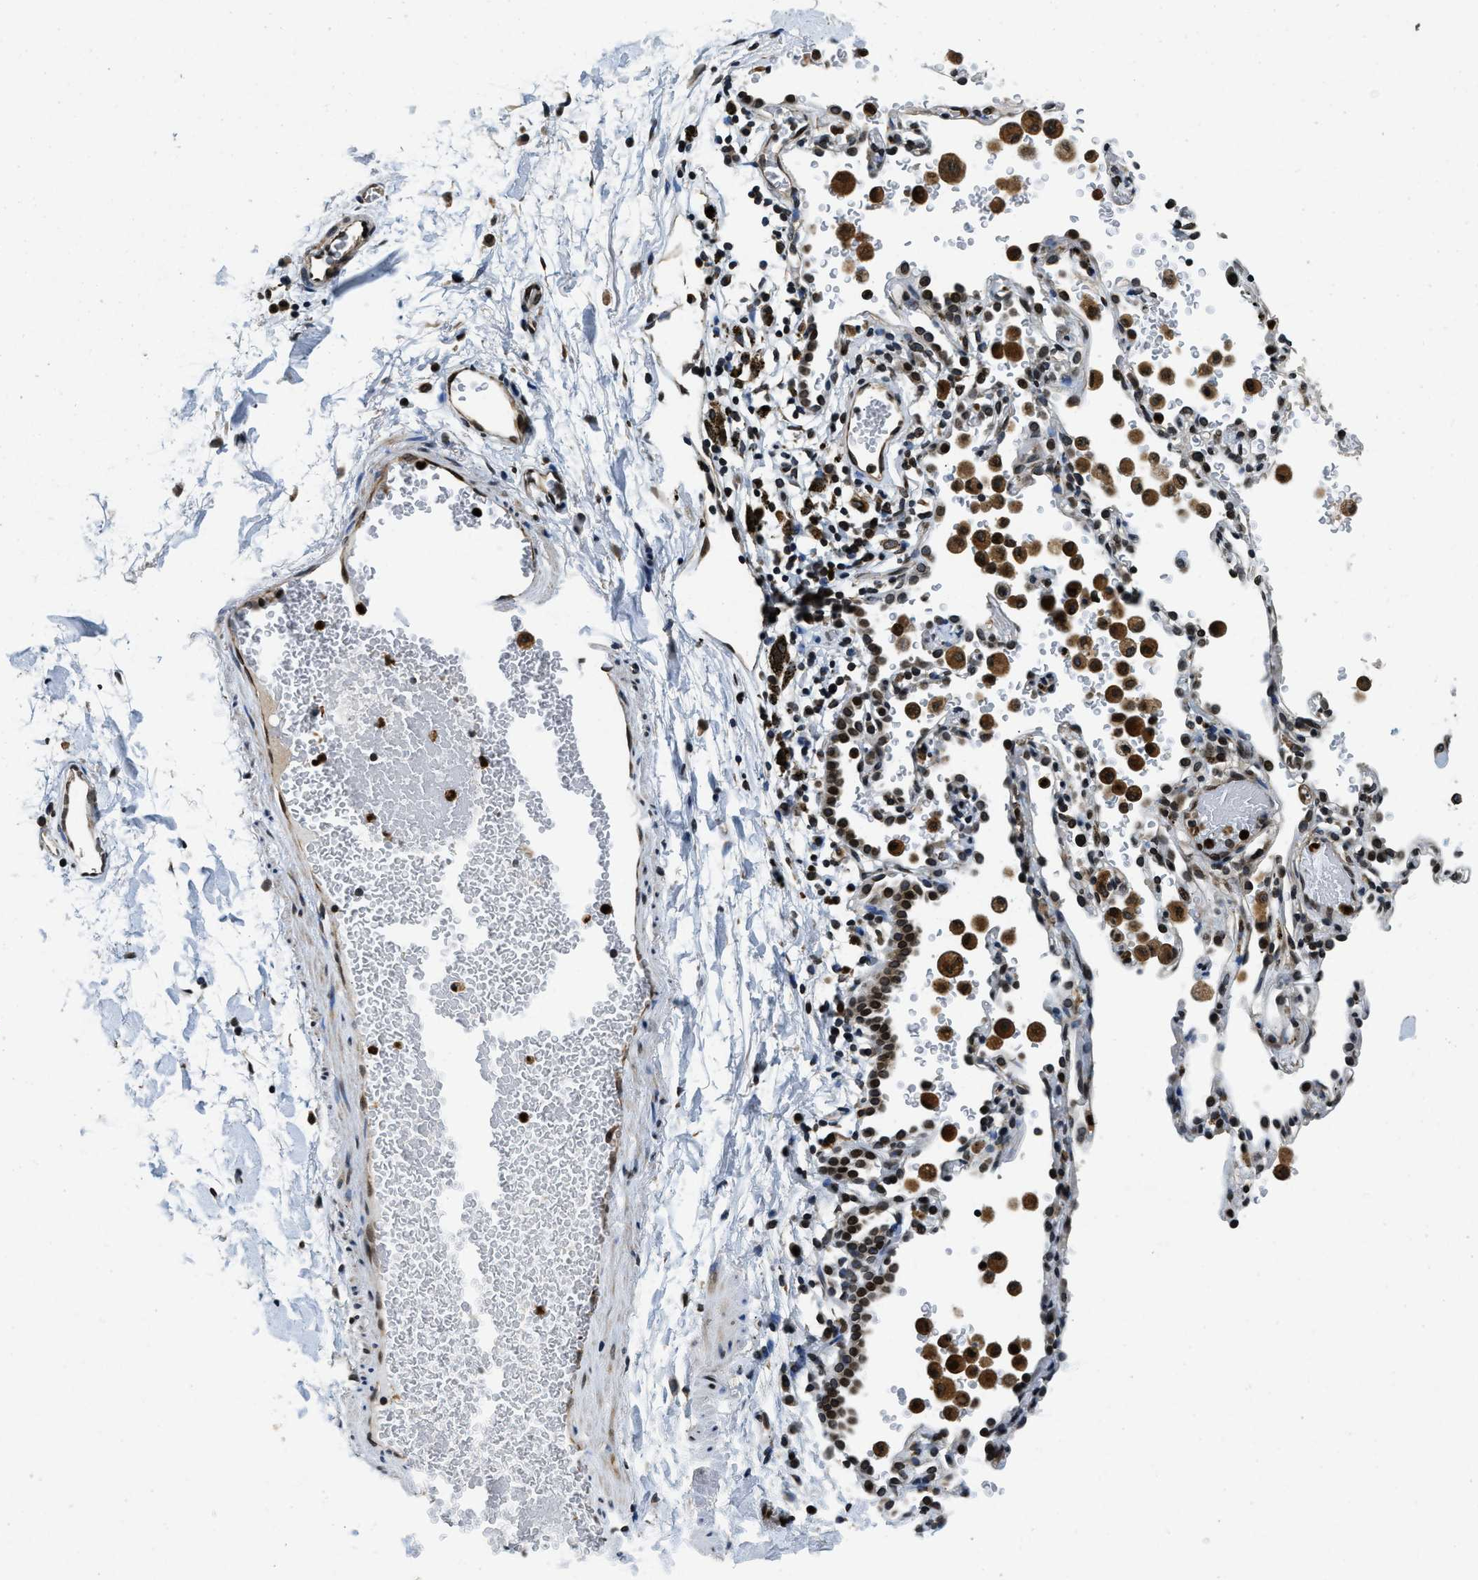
{"staining": {"intensity": "moderate", "quantity": ">75%", "location": "nuclear"}, "tissue": "adipose tissue", "cell_type": "Adipocytes", "image_type": "normal", "snomed": [{"axis": "morphology", "description": "Normal tissue, NOS"}, {"axis": "topography", "description": "Cartilage tissue"}, {"axis": "topography", "description": "Bronchus"}], "caption": "The photomicrograph exhibits staining of benign adipose tissue, revealing moderate nuclear protein expression (brown color) within adipocytes. (IHC, brightfield microscopy, high magnification).", "gene": "ZC3HC1", "patient": {"sex": "female", "age": 53}}